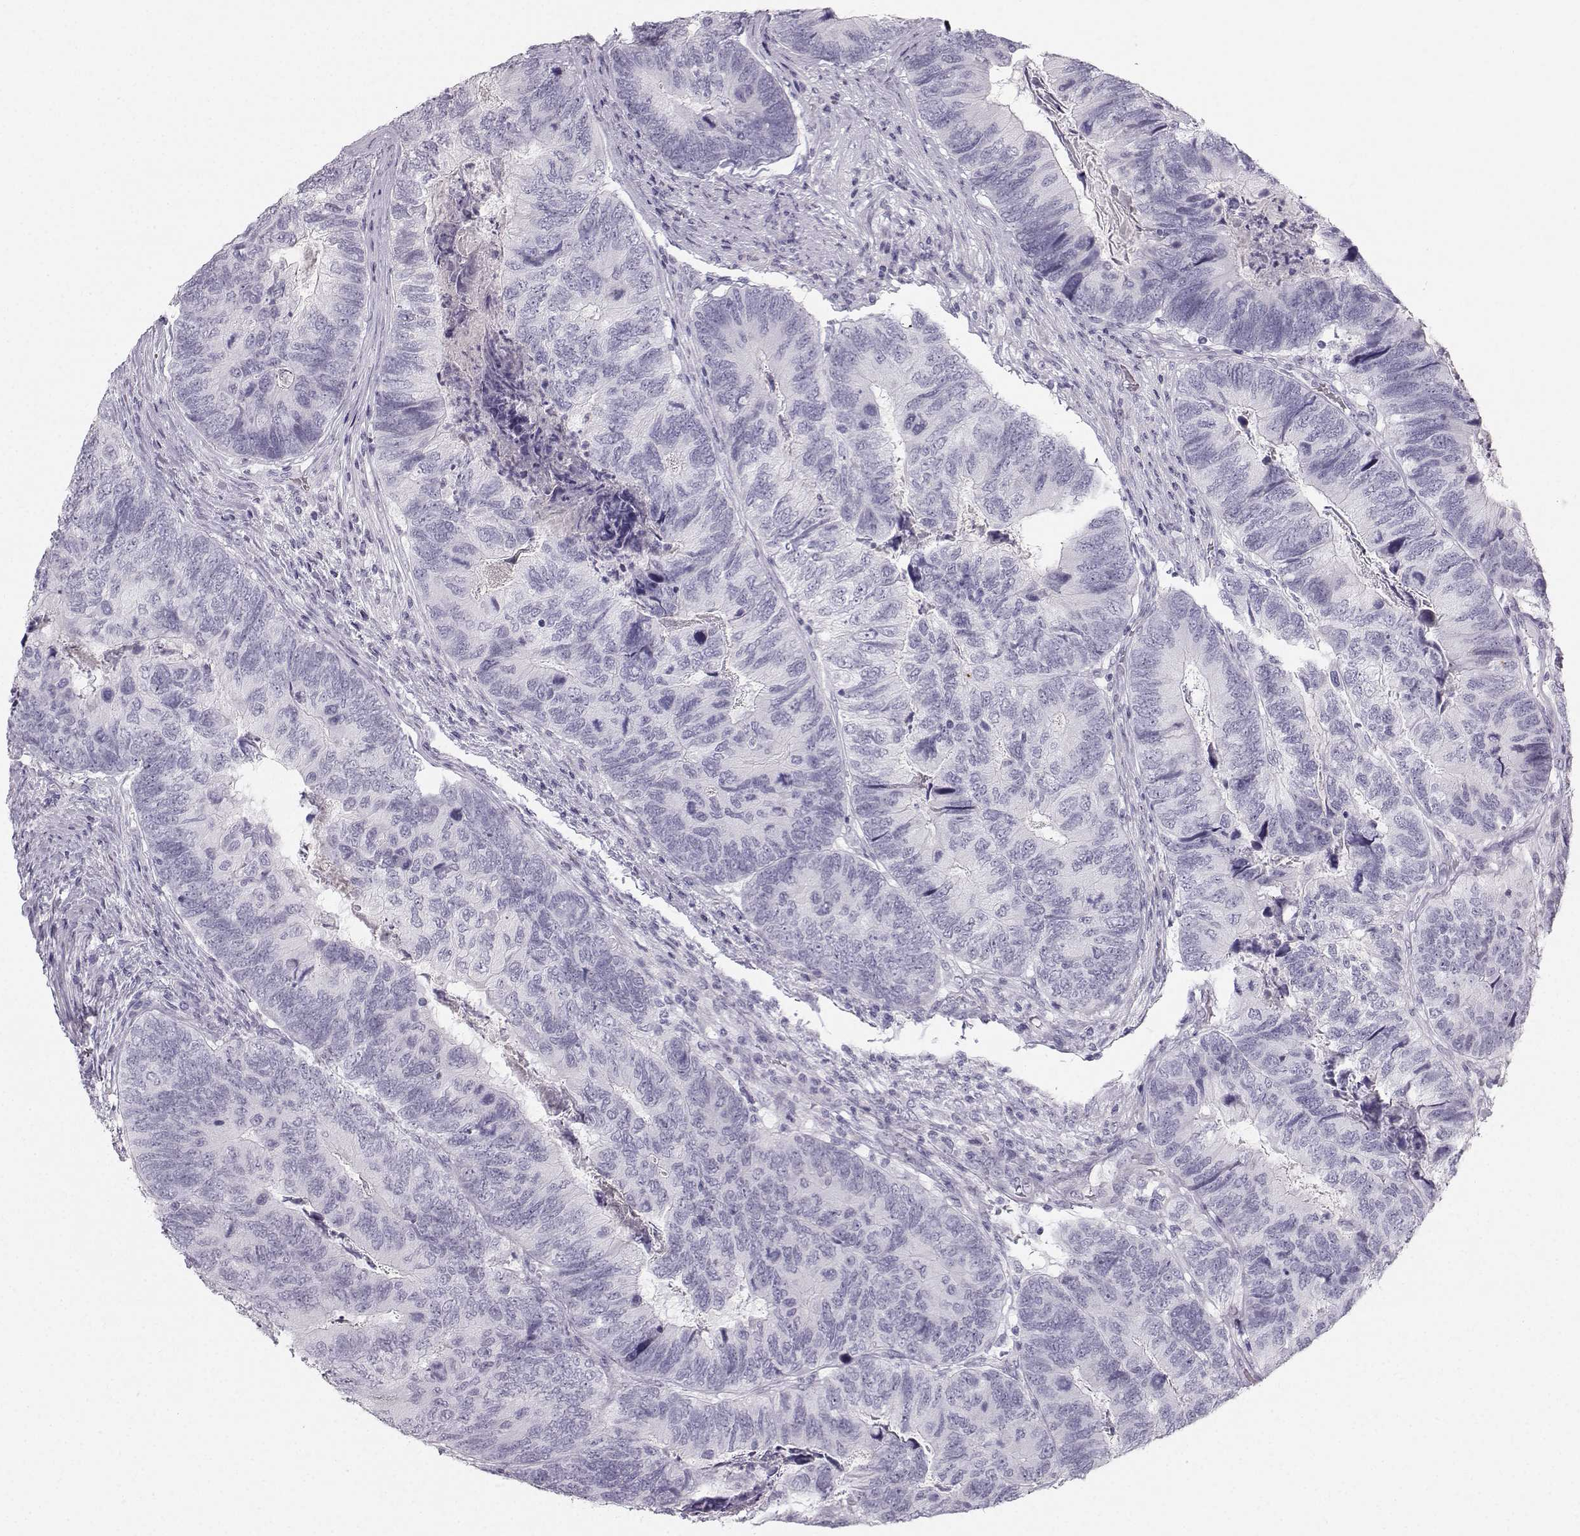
{"staining": {"intensity": "negative", "quantity": "none", "location": "none"}, "tissue": "colorectal cancer", "cell_type": "Tumor cells", "image_type": "cancer", "snomed": [{"axis": "morphology", "description": "Adenocarcinoma, NOS"}, {"axis": "topography", "description": "Colon"}], "caption": "The immunohistochemistry micrograph has no significant positivity in tumor cells of colorectal cancer tissue.", "gene": "CASR", "patient": {"sex": "female", "age": 67}}